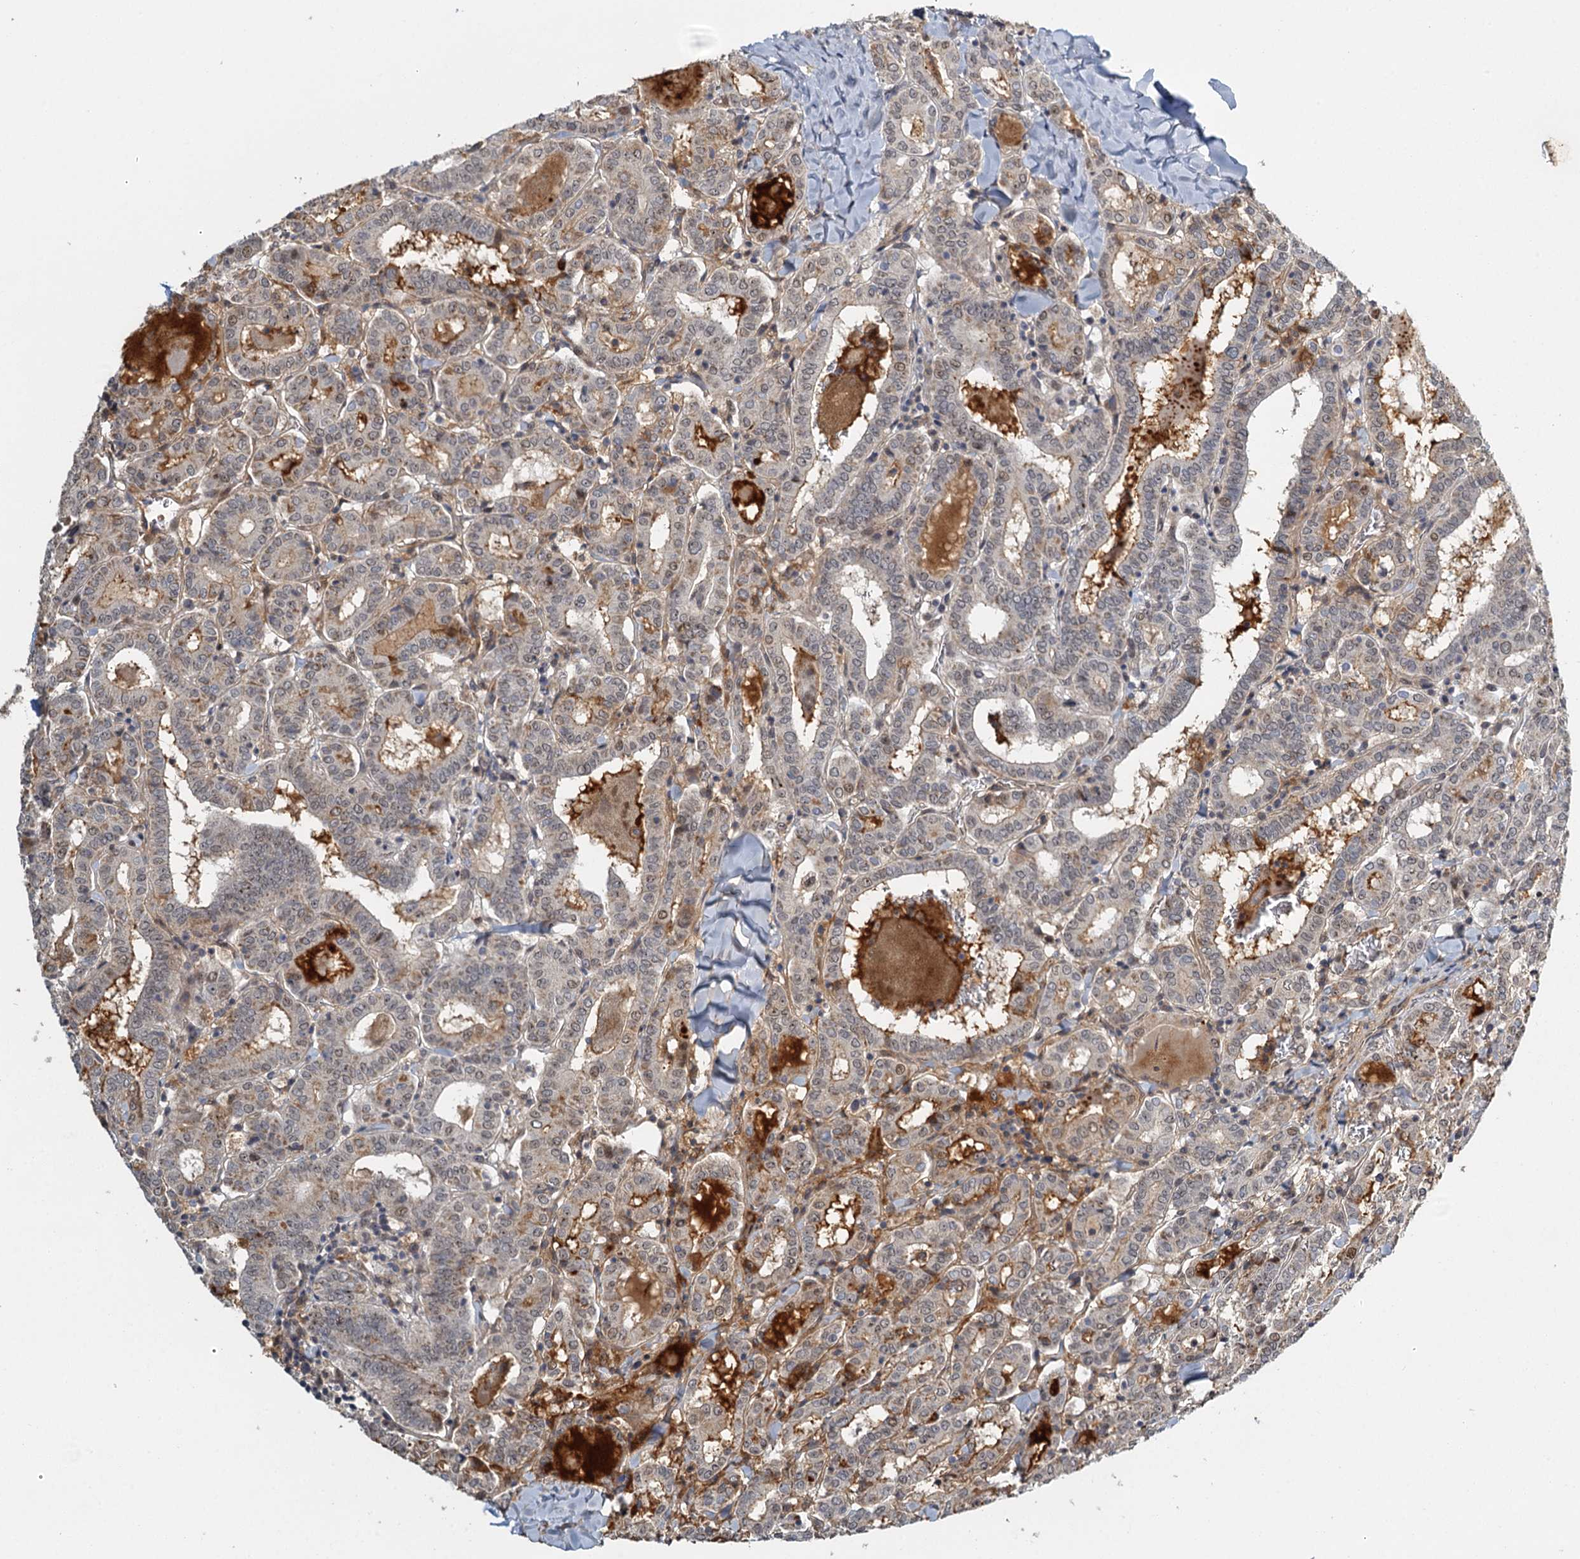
{"staining": {"intensity": "weak", "quantity": "<25%", "location": "nuclear"}, "tissue": "thyroid cancer", "cell_type": "Tumor cells", "image_type": "cancer", "snomed": [{"axis": "morphology", "description": "Papillary adenocarcinoma, NOS"}, {"axis": "topography", "description": "Thyroid gland"}], "caption": "Thyroid cancer stained for a protein using immunohistochemistry (IHC) demonstrates no positivity tumor cells.", "gene": "TREX1", "patient": {"sex": "female", "age": 72}}